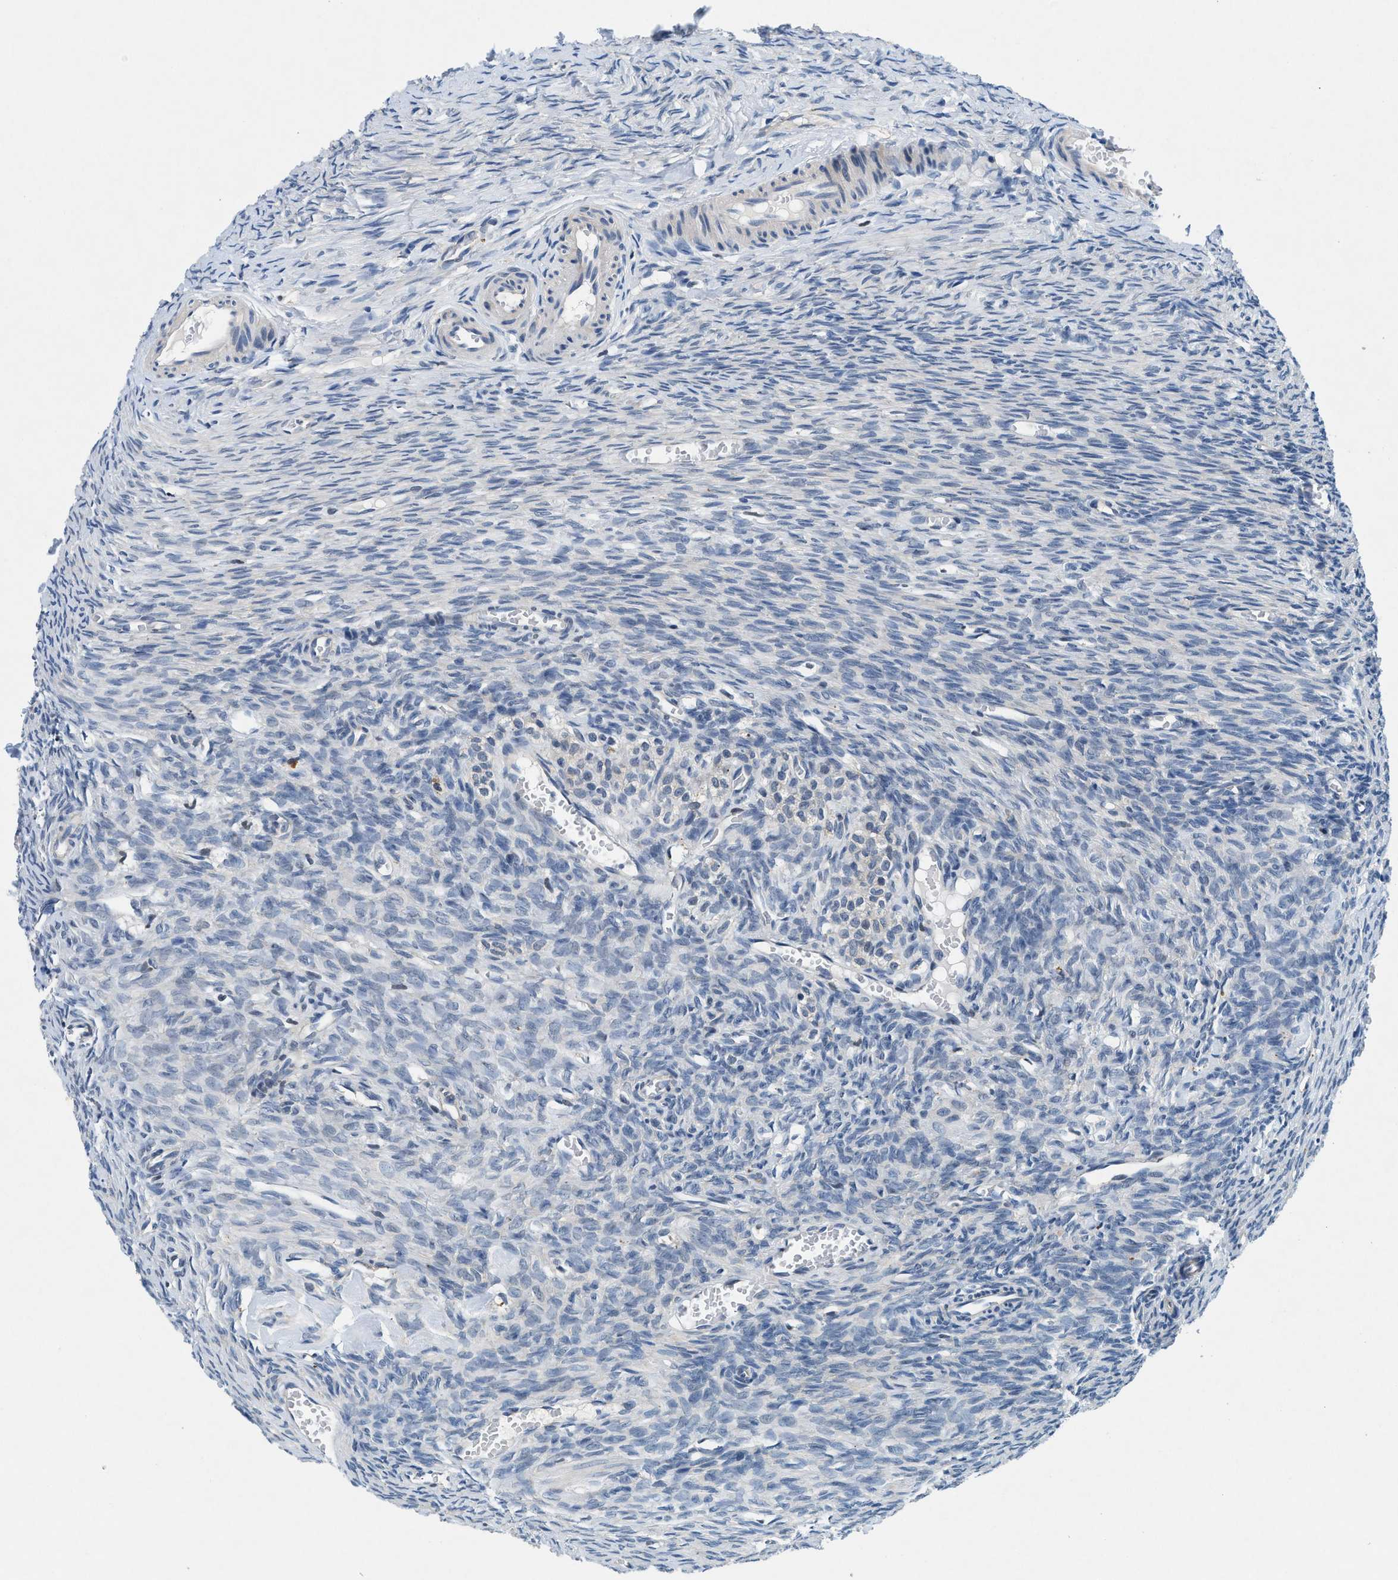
{"staining": {"intensity": "negative", "quantity": "none", "location": "none"}, "tissue": "ovary", "cell_type": "Ovarian stroma cells", "image_type": "normal", "snomed": [{"axis": "morphology", "description": "Normal tissue, NOS"}, {"axis": "topography", "description": "Ovary"}], "caption": "Histopathology image shows no significant protein staining in ovarian stroma cells of normal ovary.", "gene": "COPS2", "patient": {"sex": "female", "age": 27}}